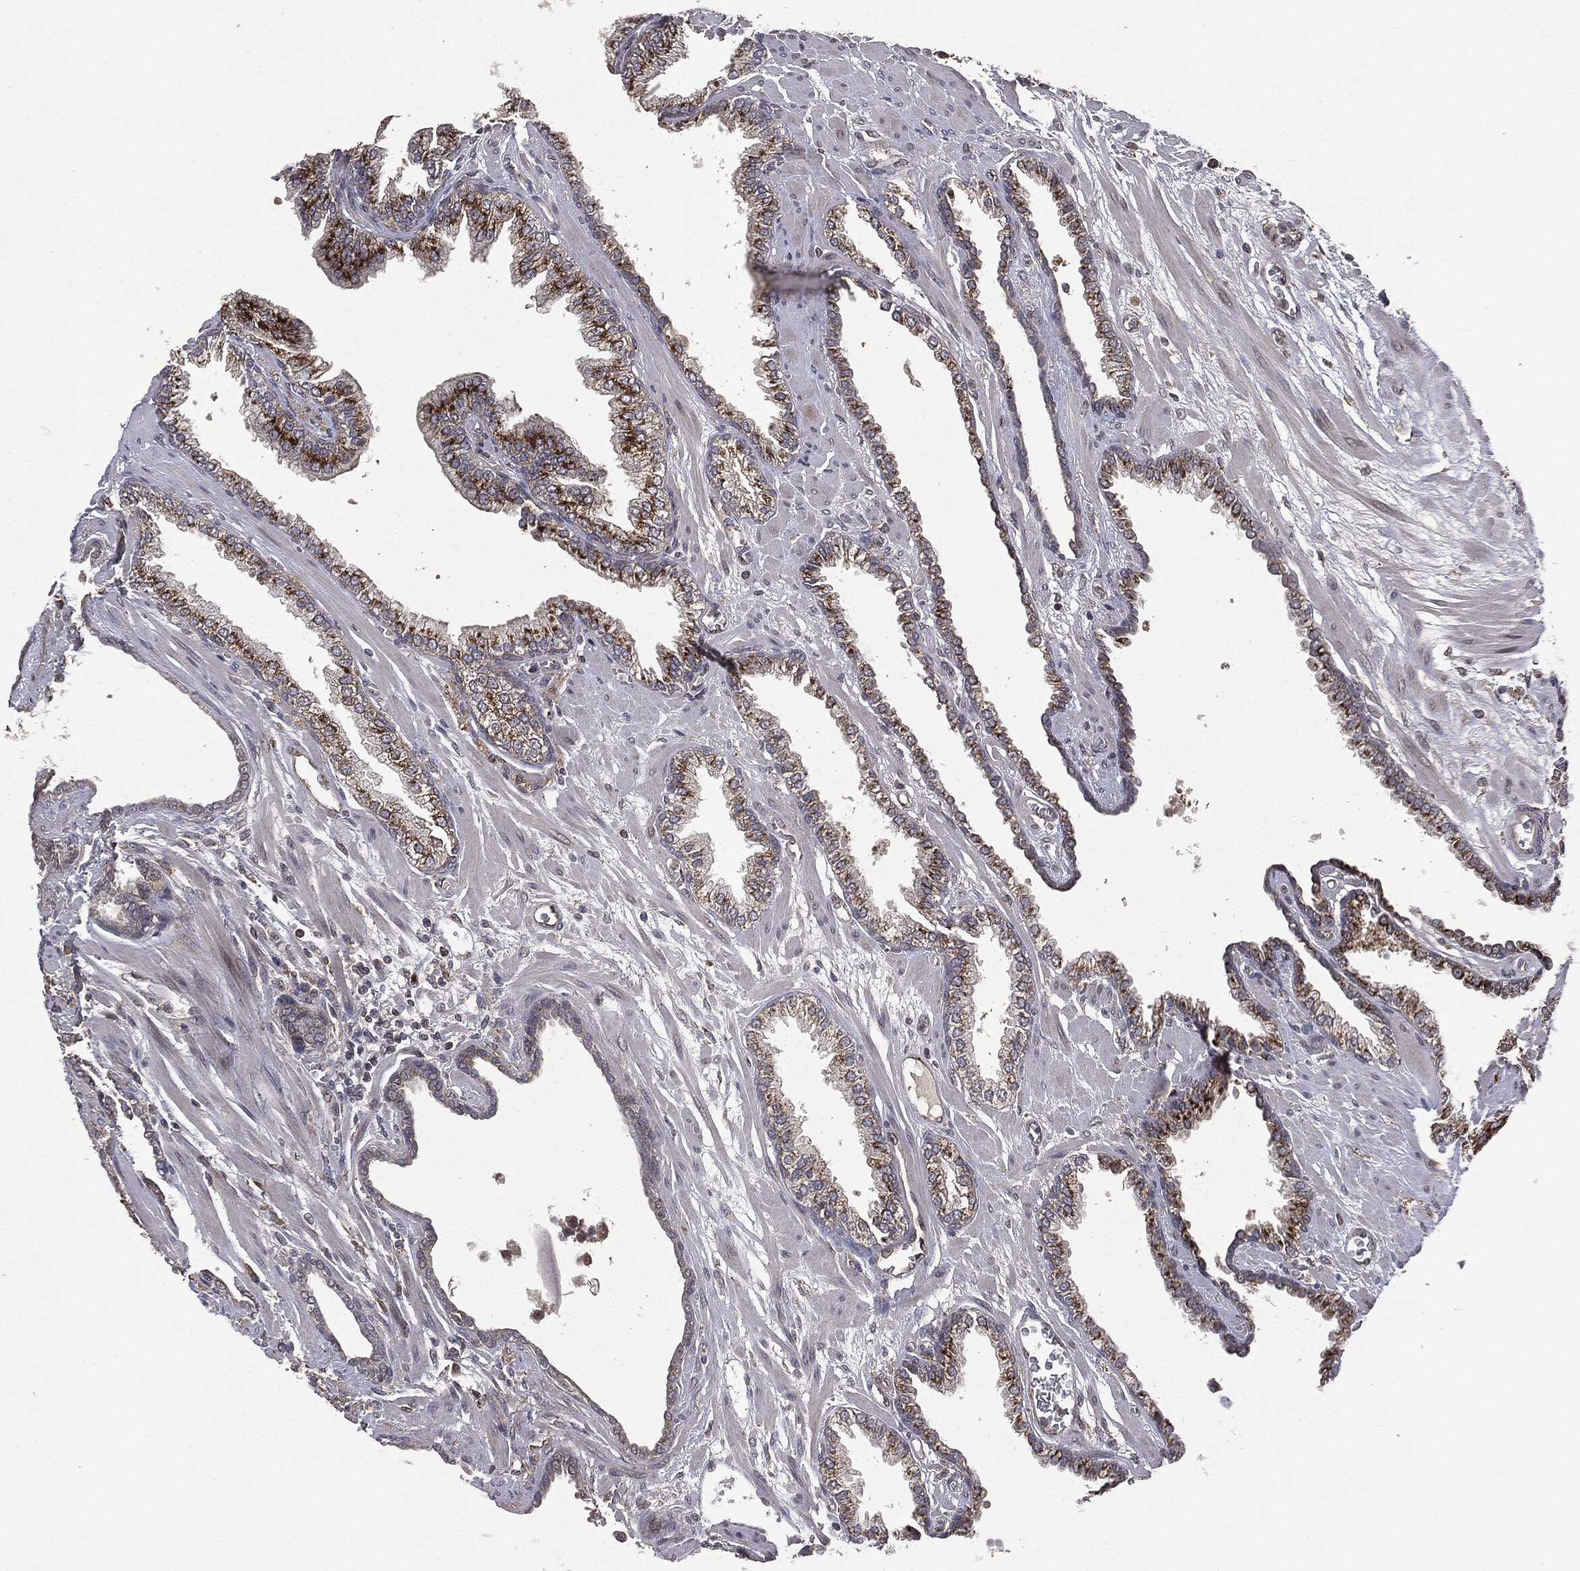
{"staining": {"intensity": "strong", "quantity": ">75%", "location": "cytoplasmic/membranous"}, "tissue": "prostate cancer", "cell_type": "Tumor cells", "image_type": "cancer", "snomed": [{"axis": "morphology", "description": "Adenocarcinoma, Low grade"}, {"axis": "topography", "description": "Prostate"}], "caption": "Immunohistochemistry of prostate low-grade adenocarcinoma displays high levels of strong cytoplasmic/membranous staining in about >75% of tumor cells.", "gene": "PLPPR2", "patient": {"sex": "male", "age": 69}}